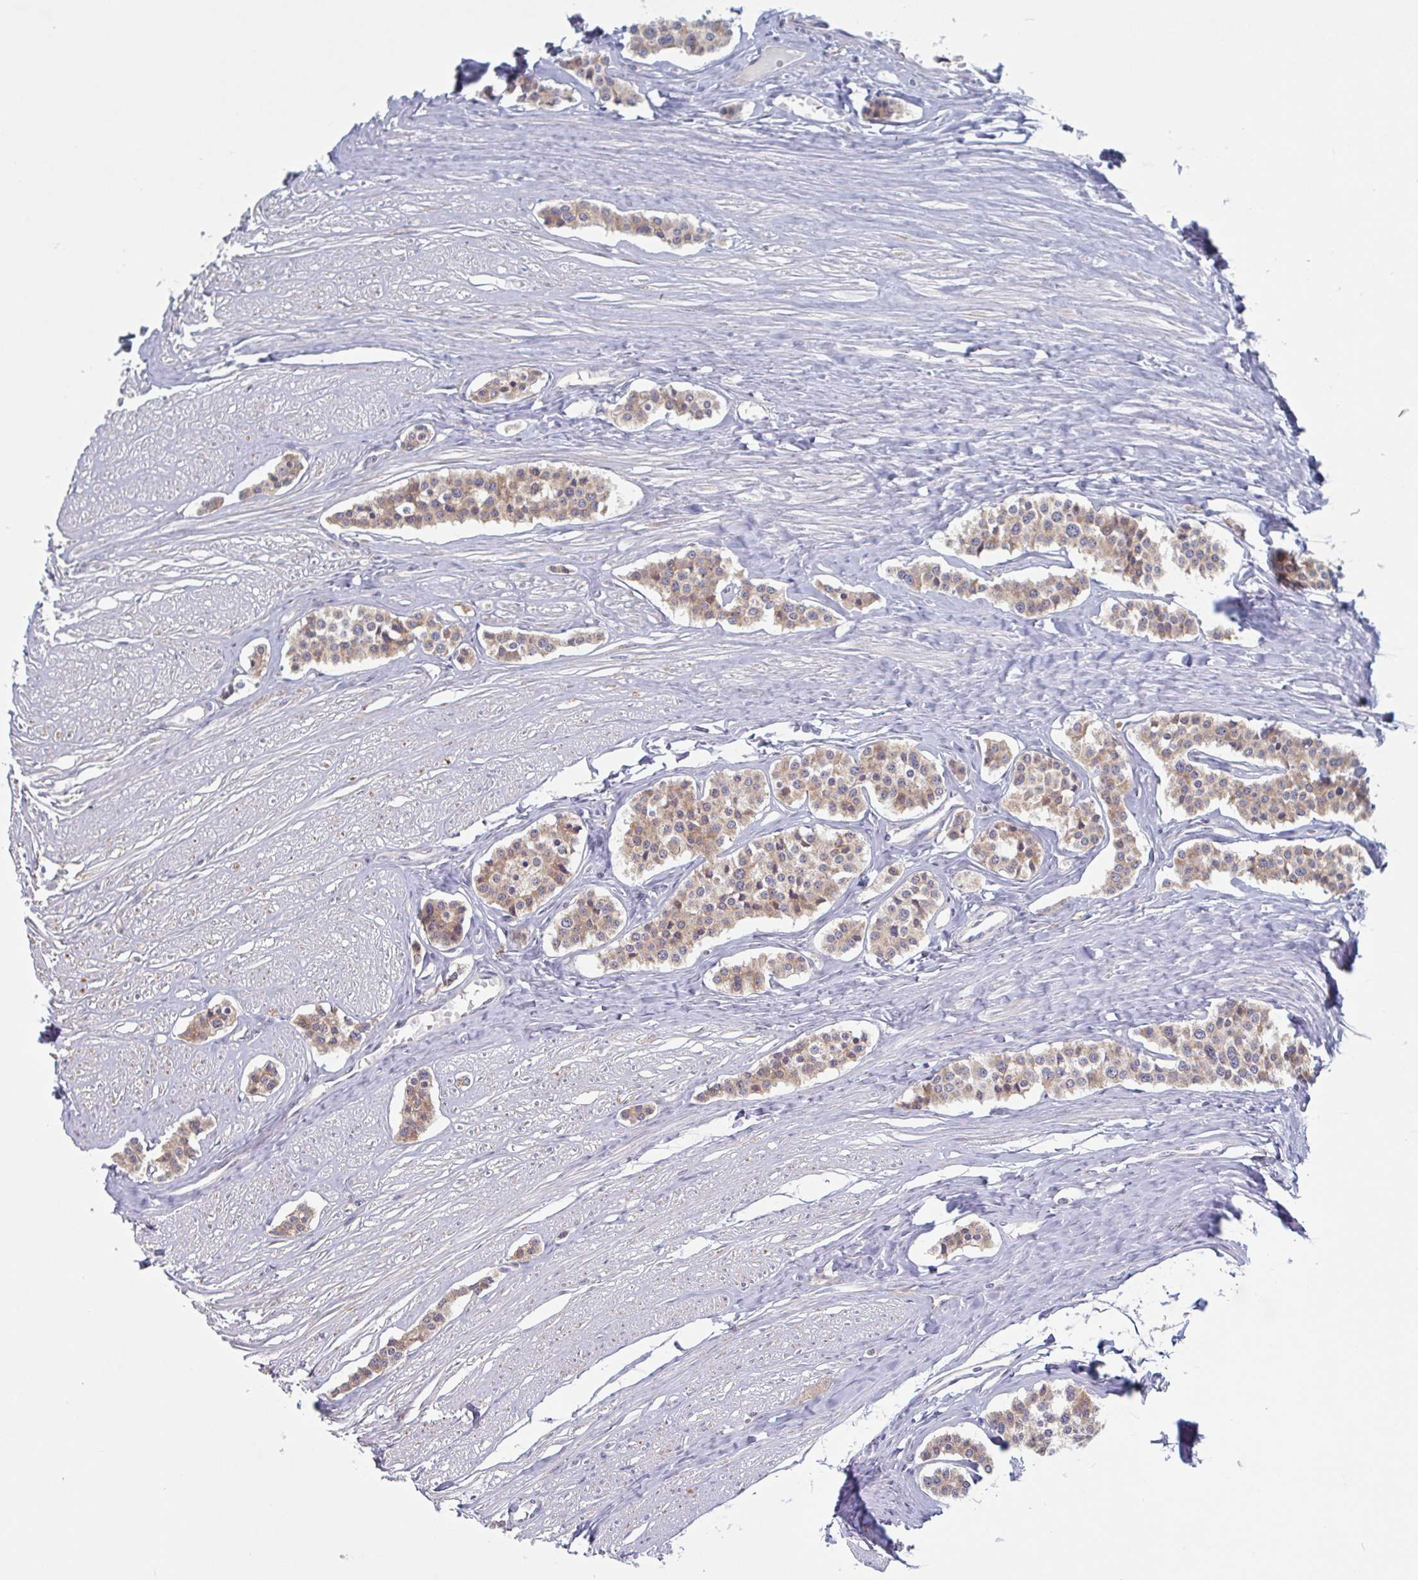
{"staining": {"intensity": "weak", "quantity": ">75%", "location": "cytoplasmic/membranous"}, "tissue": "carcinoid", "cell_type": "Tumor cells", "image_type": "cancer", "snomed": [{"axis": "morphology", "description": "Carcinoid, malignant, NOS"}, {"axis": "topography", "description": "Small intestine"}], "caption": "Protein staining displays weak cytoplasmic/membranous expression in about >75% of tumor cells in carcinoid. The staining was performed using DAB (3,3'-diaminobenzidine), with brown indicating positive protein expression. Nuclei are stained blue with hematoxylin.", "gene": "SURF1", "patient": {"sex": "male", "age": 60}}